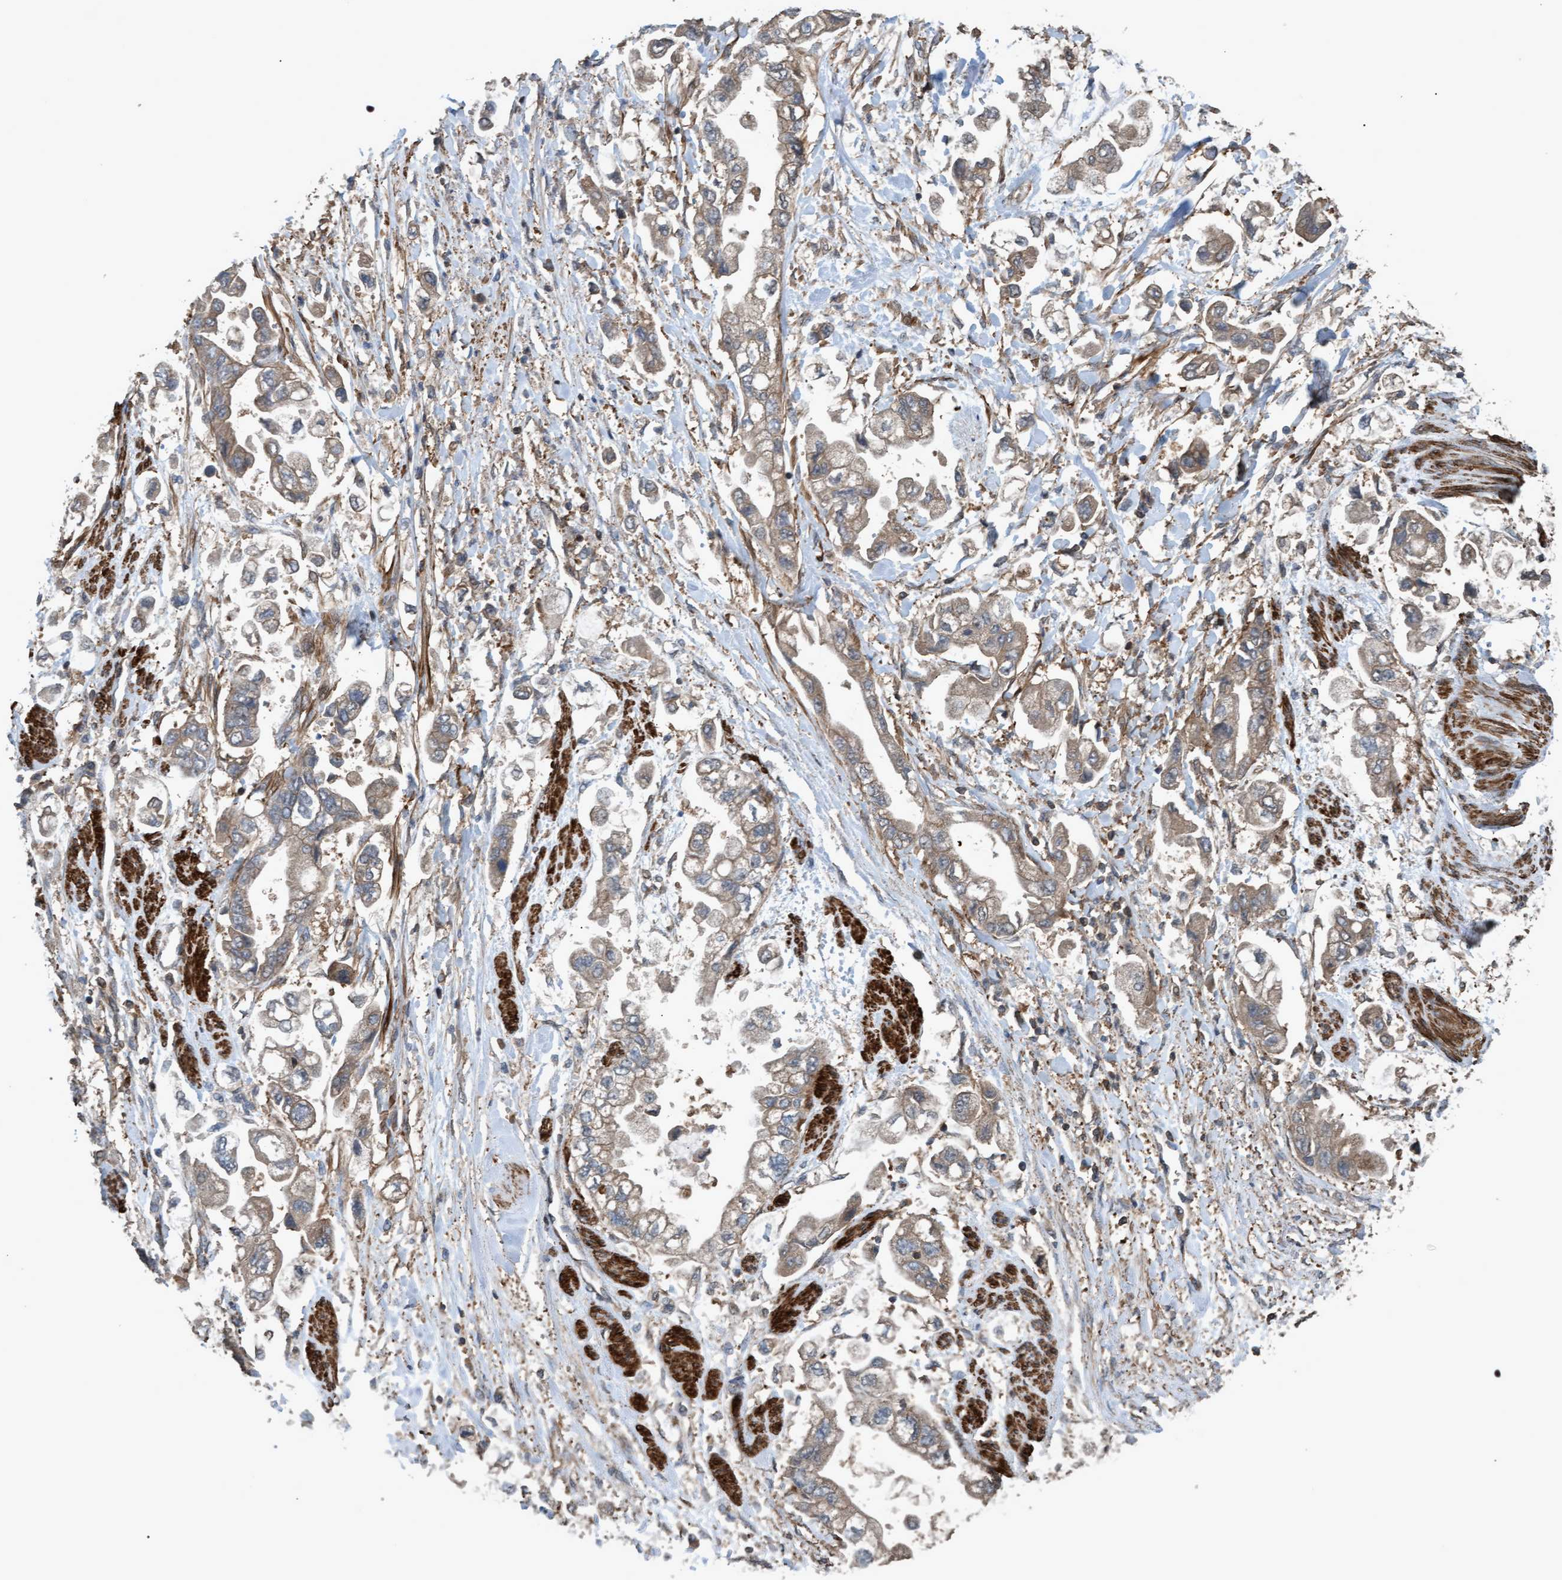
{"staining": {"intensity": "weak", "quantity": ">75%", "location": "cytoplasmic/membranous"}, "tissue": "stomach cancer", "cell_type": "Tumor cells", "image_type": "cancer", "snomed": [{"axis": "morphology", "description": "Normal tissue, NOS"}, {"axis": "morphology", "description": "Adenocarcinoma, NOS"}, {"axis": "topography", "description": "Stomach"}], "caption": "Immunohistochemical staining of adenocarcinoma (stomach) exhibits weak cytoplasmic/membranous protein staining in about >75% of tumor cells.", "gene": "GGT6", "patient": {"sex": "male", "age": 62}}